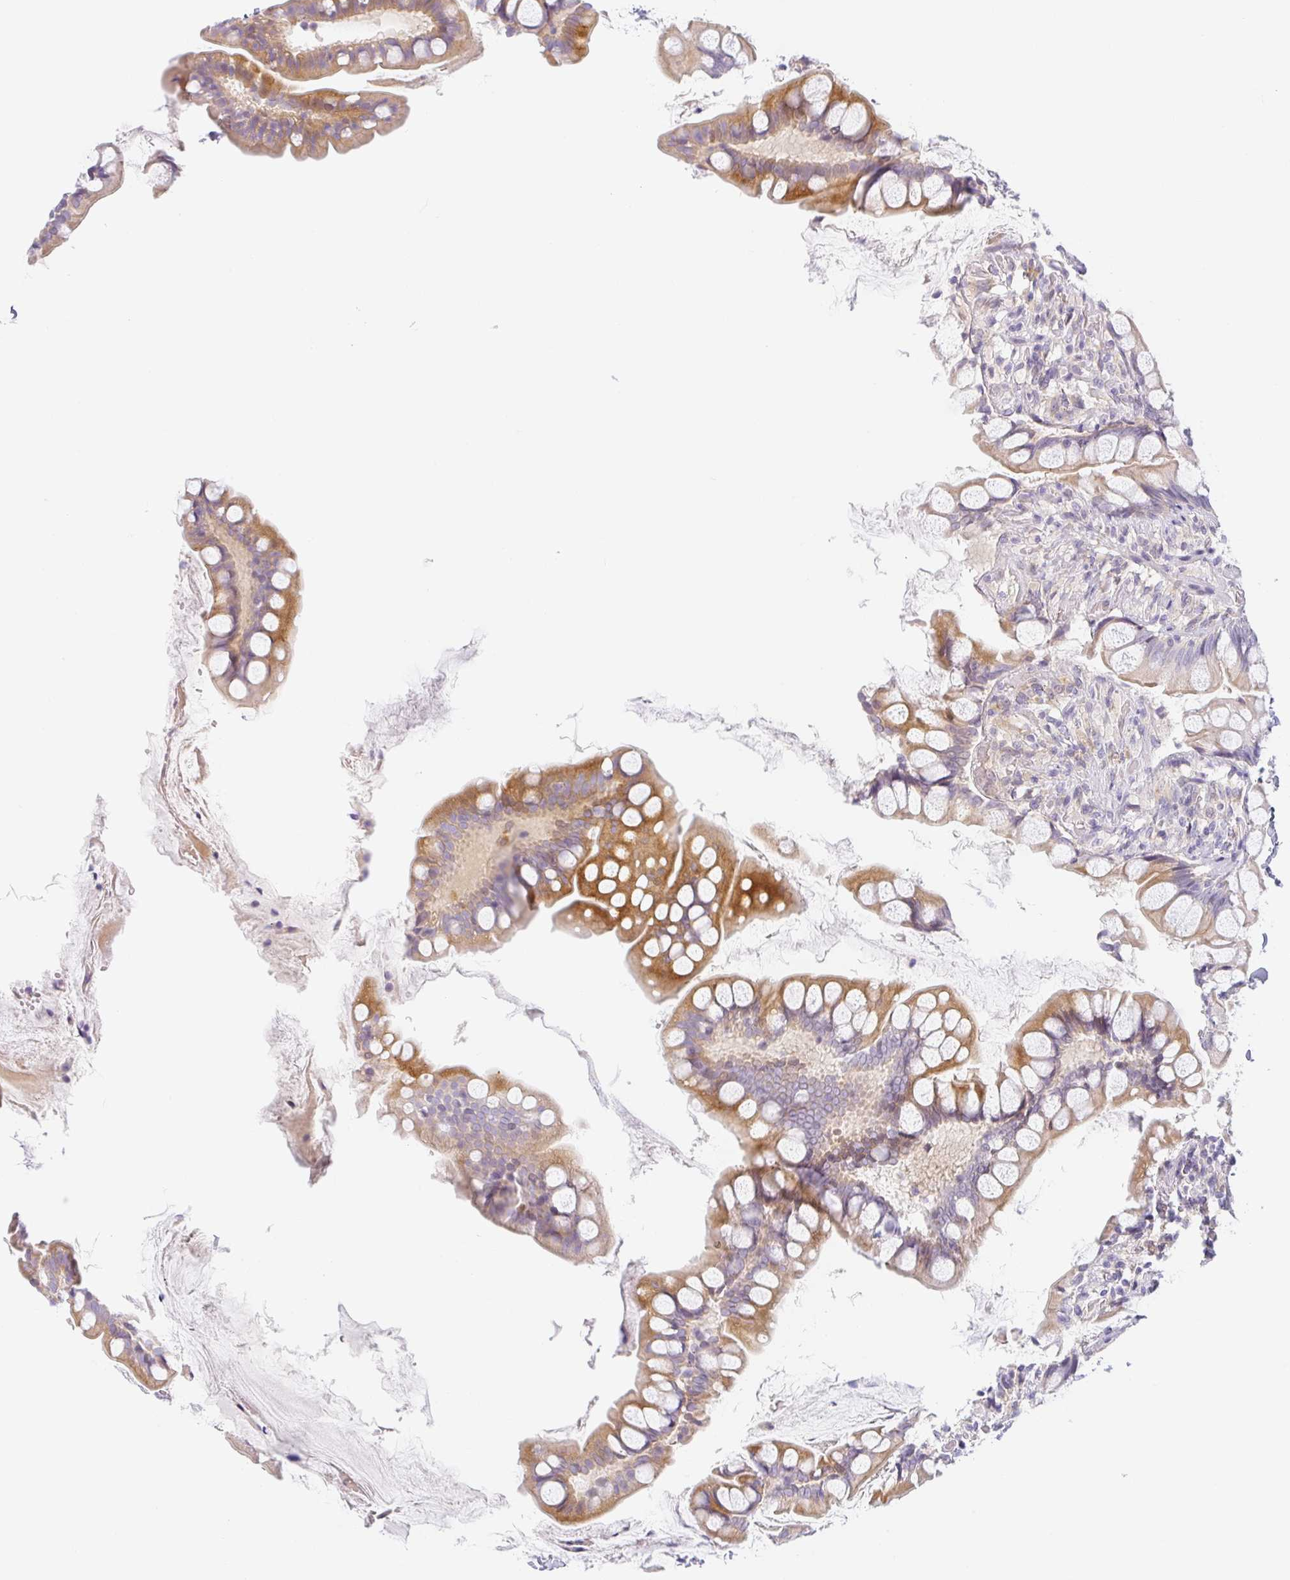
{"staining": {"intensity": "moderate", "quantity": ">75%", "location": "cytoplasmic/membranous"}, "tissue": "small intestine", "cell_type": "Glandular cells", "image_type": "normal", "snomed": [{"axis": "morphology", "description": "Normal tissue, NOS"}, {"axis": "topography", "description": "Small intestine"}], "caption": "Approximately >75% of glandular cells in normal small intestine exhibit moderate cytoplasmic/membranous protein staining as visualized by brown immunohistochemical staining.", "gene": "TMEM86A", "patient": {"sex": "male", "age": 70}}